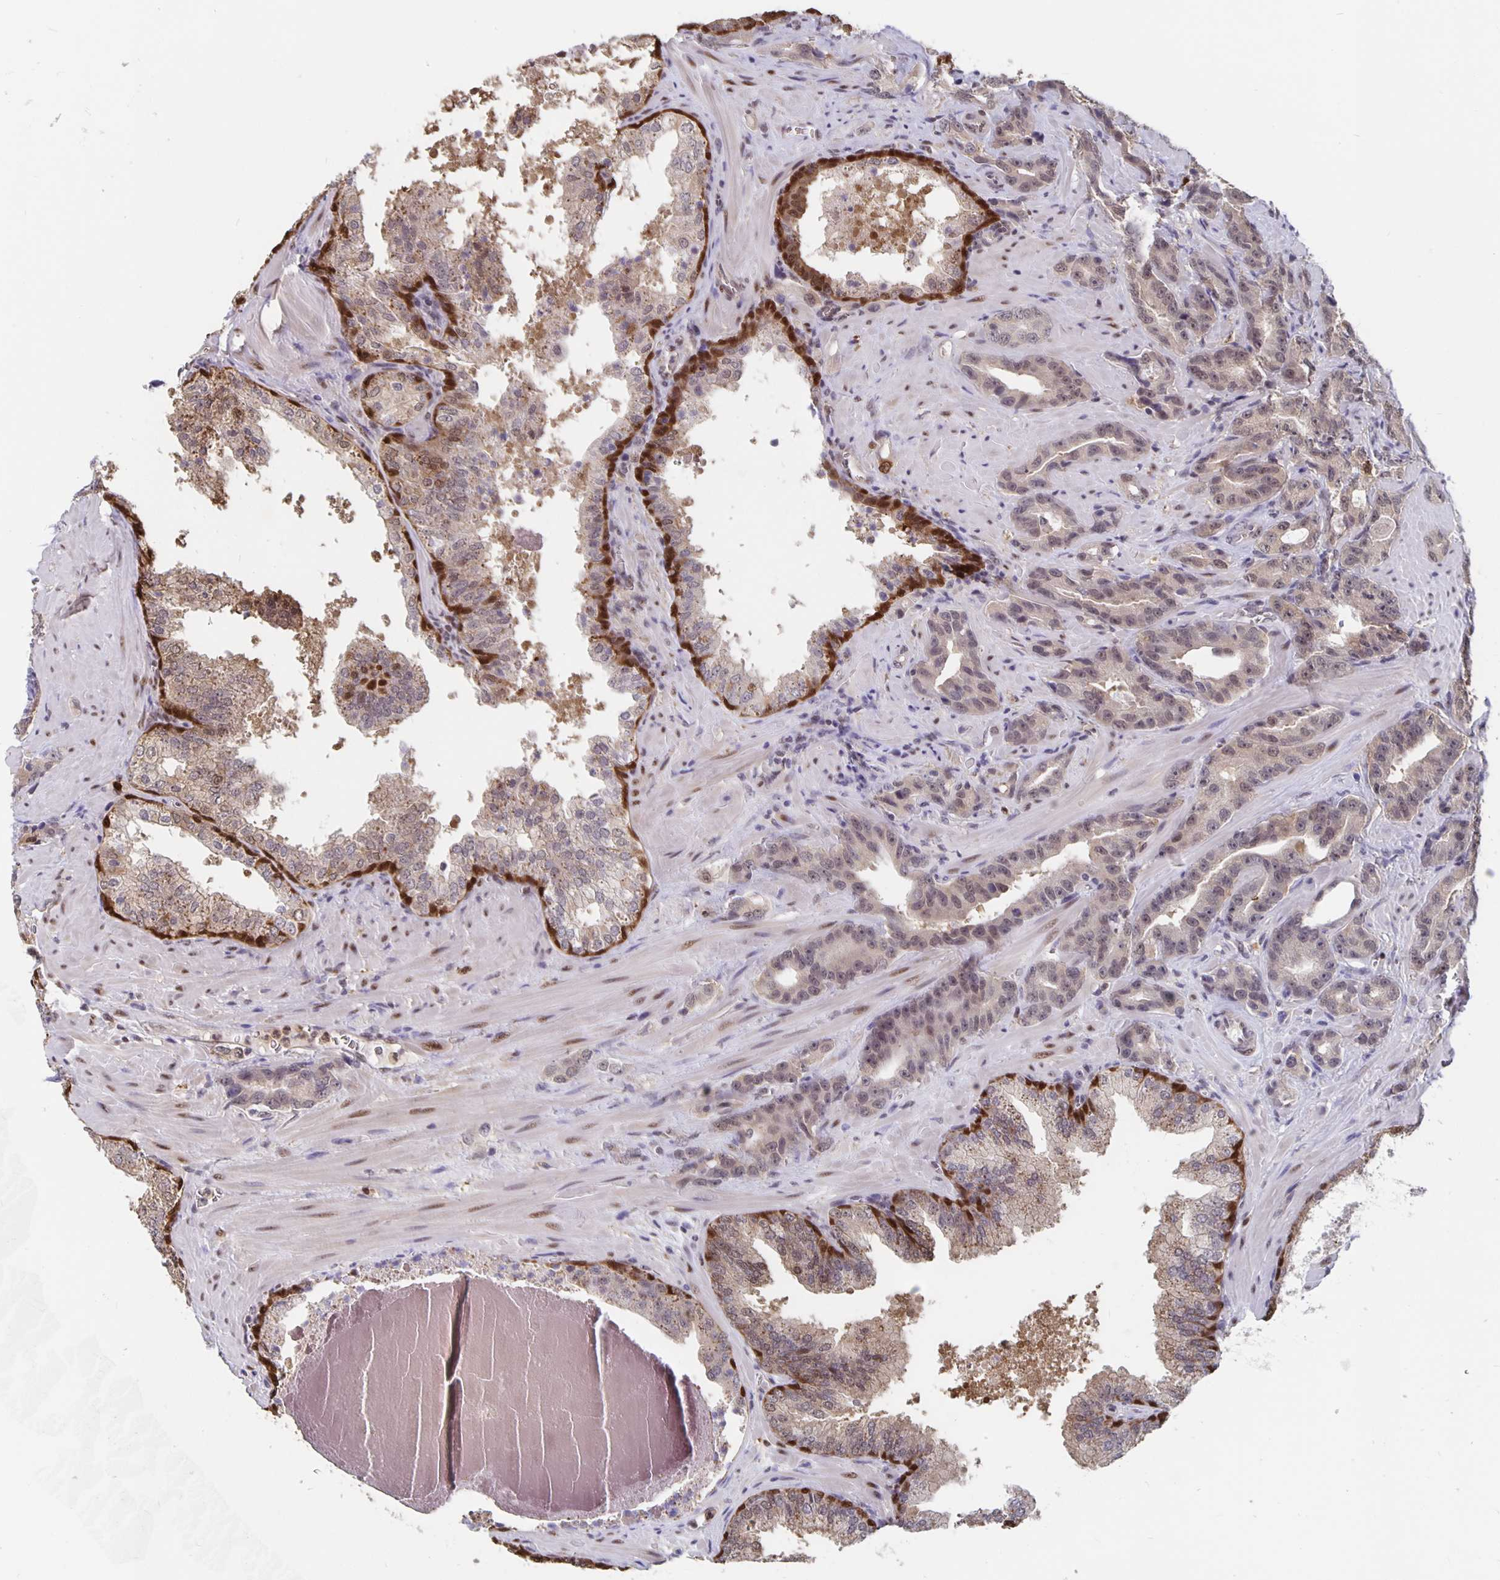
{"staining": {"intensity": "weak", "quantity": ">75%", "location": "nuclear"}, "tissue": "prostate cancer", "cell_type": "Tumor cells", "image_type": "cancer", "snomed": [{"axis": "morphology", "description": "Adenocarcinoma, High grade"}, {"axis": "topography", "description": "Prostate"}], "caption": "DAB immunohistochemical staining of high-grade adenocarcinoma (prostate) exhibits weak nuclear protein expression in approximately >75% of tumor cells.", "gene": "ZNF691", "patient": {"sex": "male", "age": 65}}